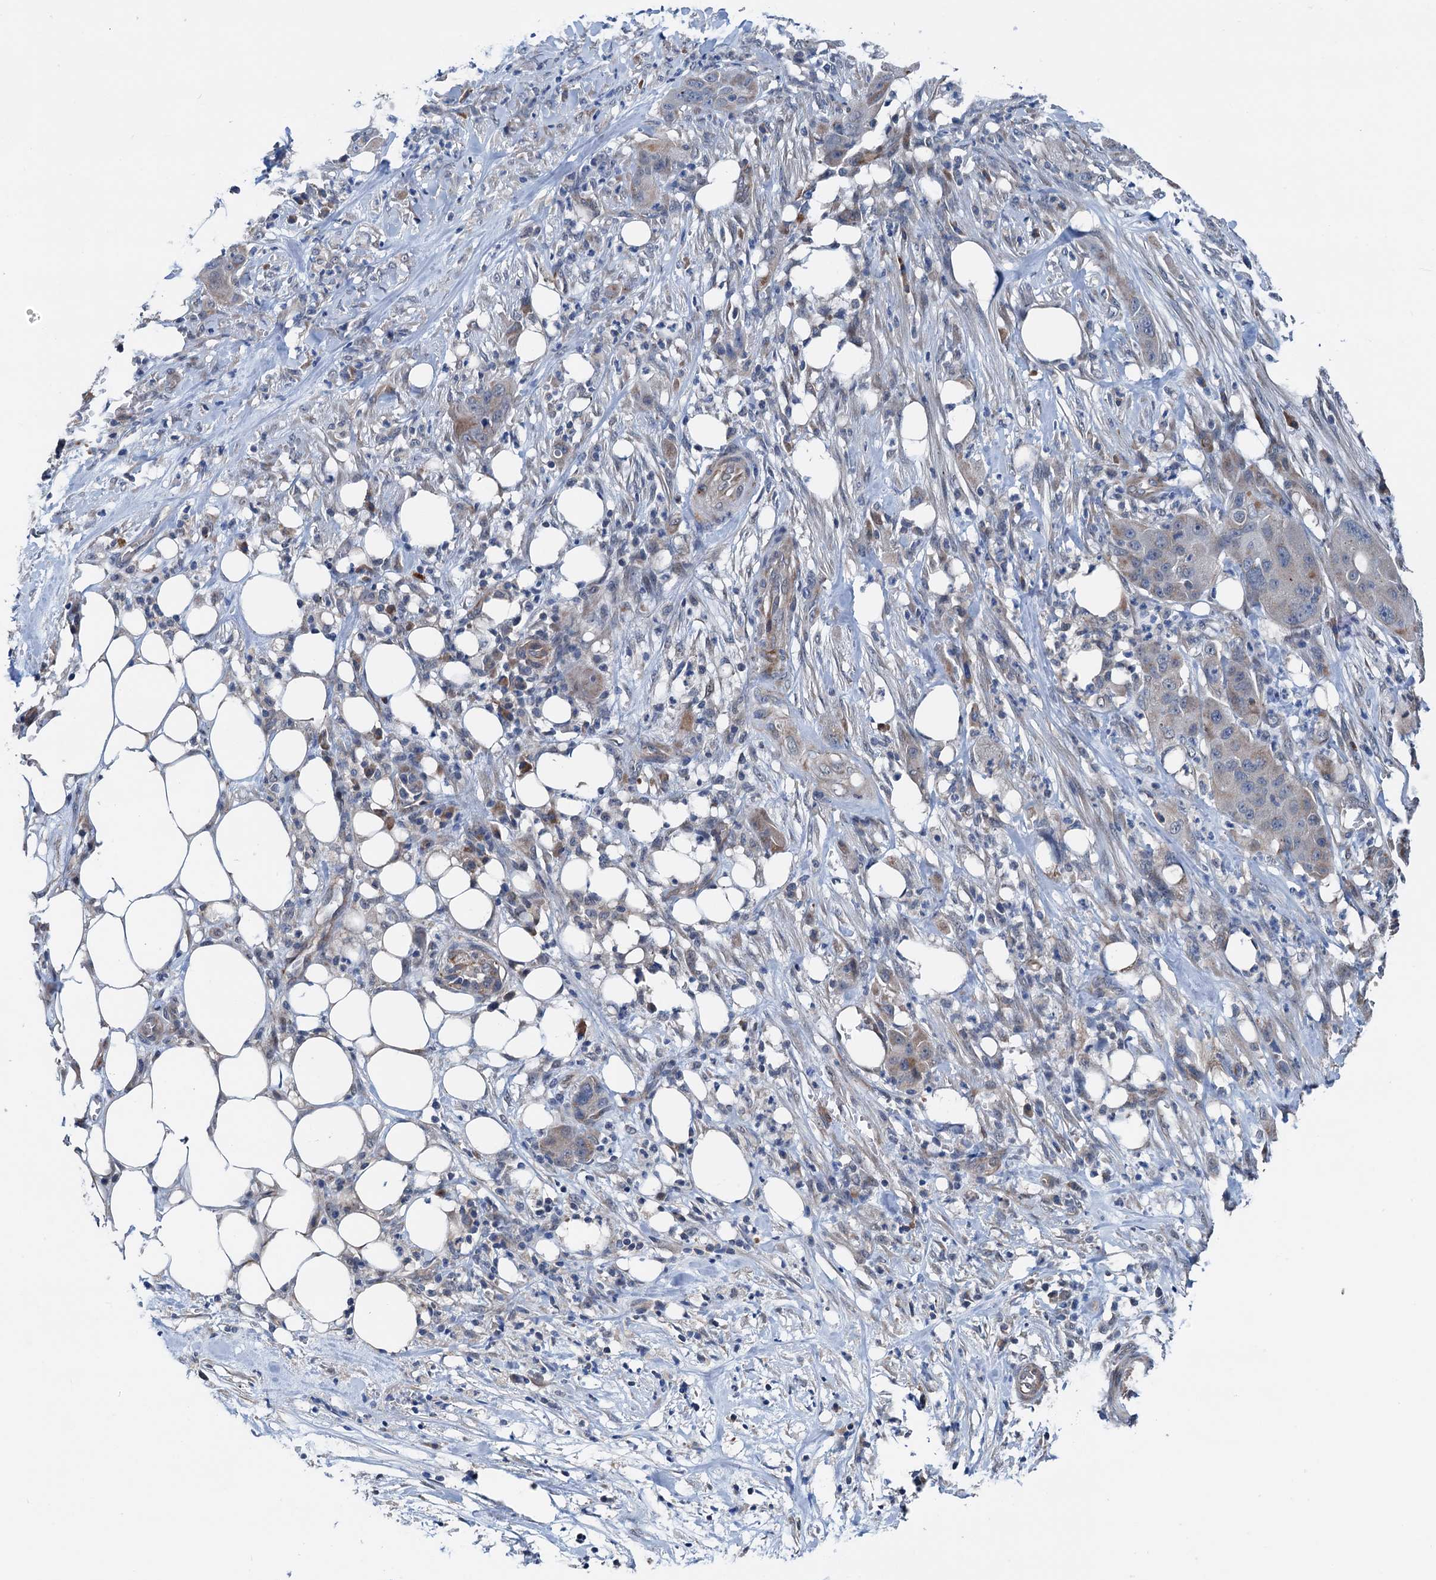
{"staining": {"intensity": "weak", "quantity": "<25%", "location": "cytoplasmic/membranous"}, "tissue": "pancreatic cancer", "cell_type": "Tumor cells", "image_type": "cancer", "snomed": [{"axis": "morphology", "description": "Adenocarcinoma, NOS"}, {"axis": "topography", "description": "Pancreas"}], "caption": "Immunohistochemical staining of human pancreatic cancer (adenocarcinoma) exhibits no significant staining in tumor cells.", "gene": "ELAC1", "patient": {"sex": "female", "age": 78}}